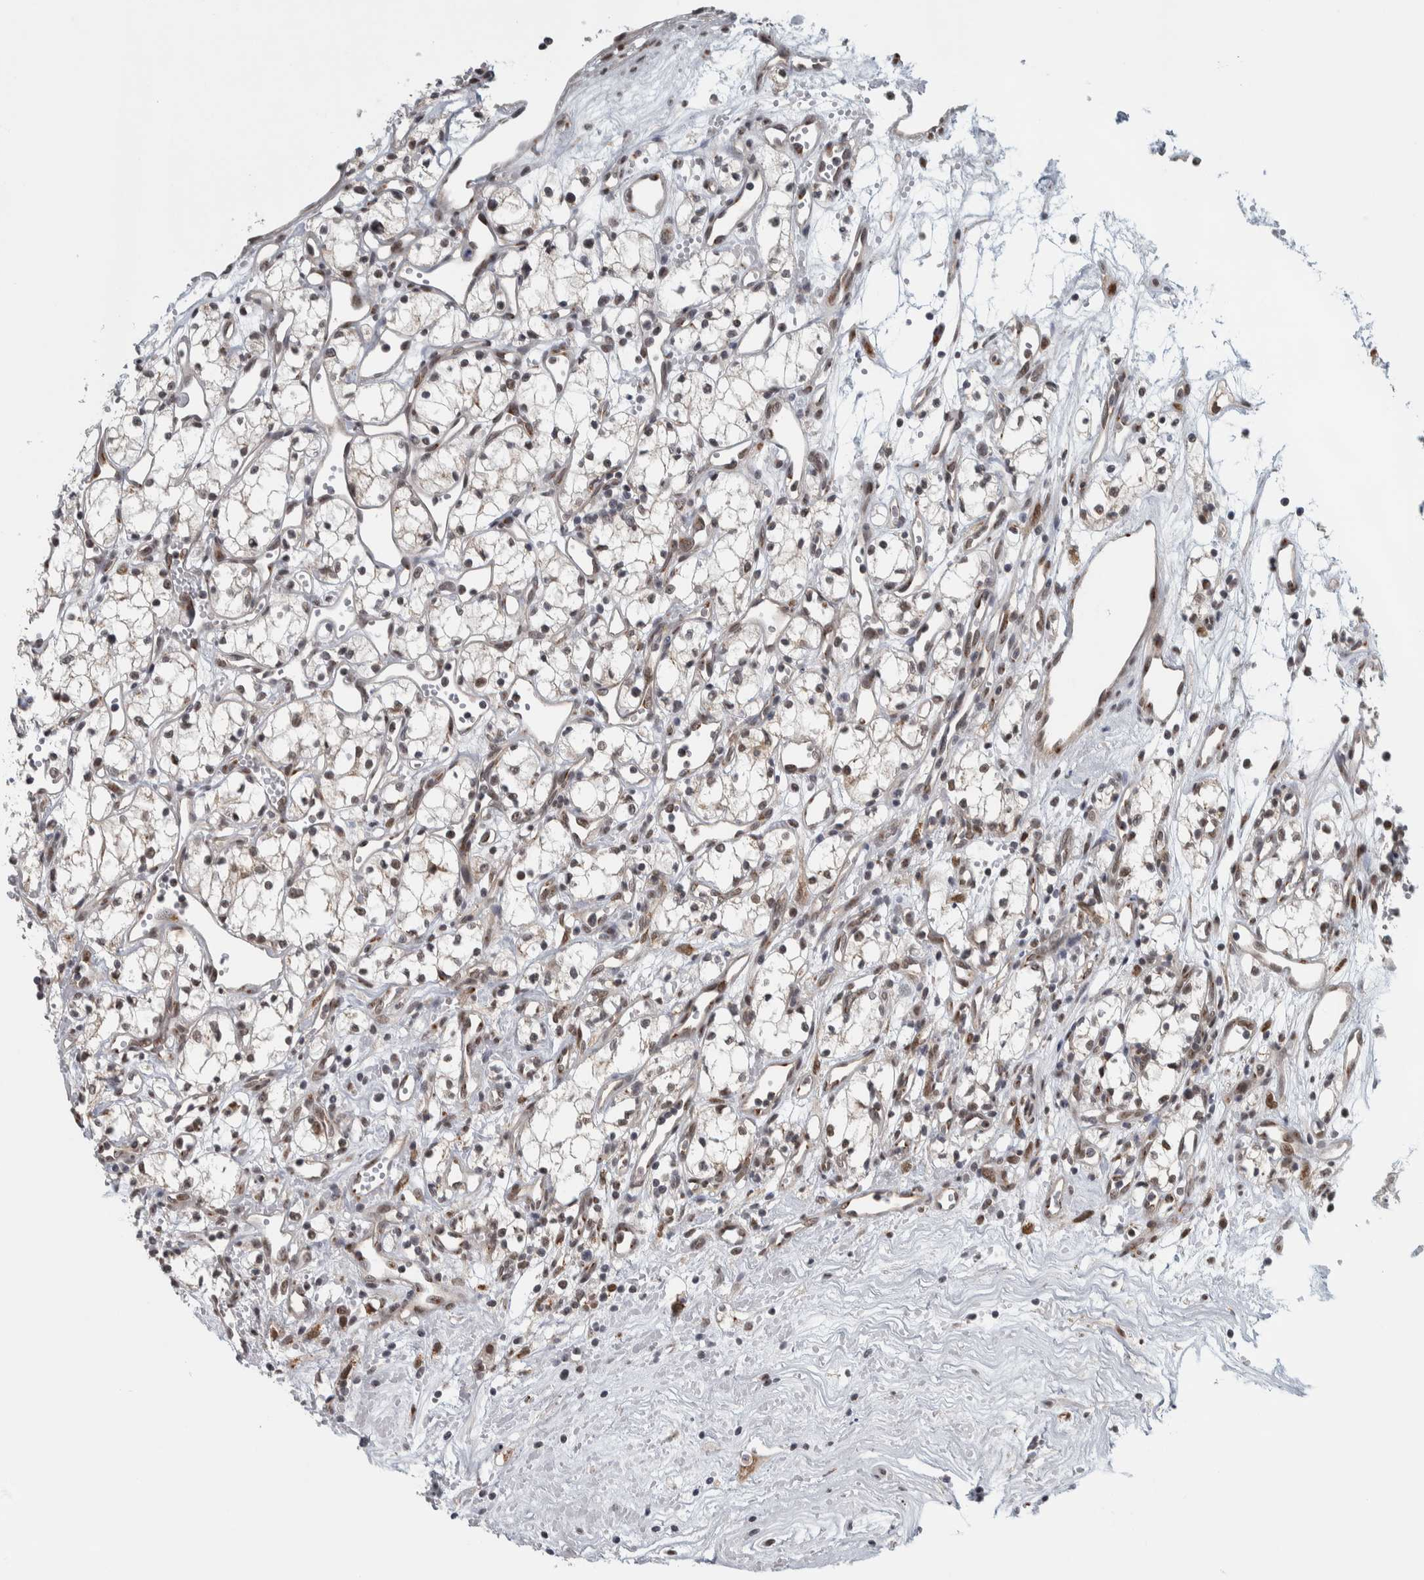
{"staining": {"intensity": "weak", "quantity": "<25%", "location": "cytoplasmic/membranous,nuclear"}, "tissue": "renal cancer", "cell_type": "Tumor cells", "image_type": "cancer", "snomed": [{"axis": "morphology", "description": "Adenocarcinoma, NOS"}, {"axis": "topography", "description": "Kidney"}], "caption": "Immunohistochemistry (IHC) image of neoplastic tissue: human adenocarcinoma (renal) stained with DAB demonstrates no significant protein positivity in tumor cells.", "gene": "ZMYND8", "patient": {"sex": "male", "age": 59}}